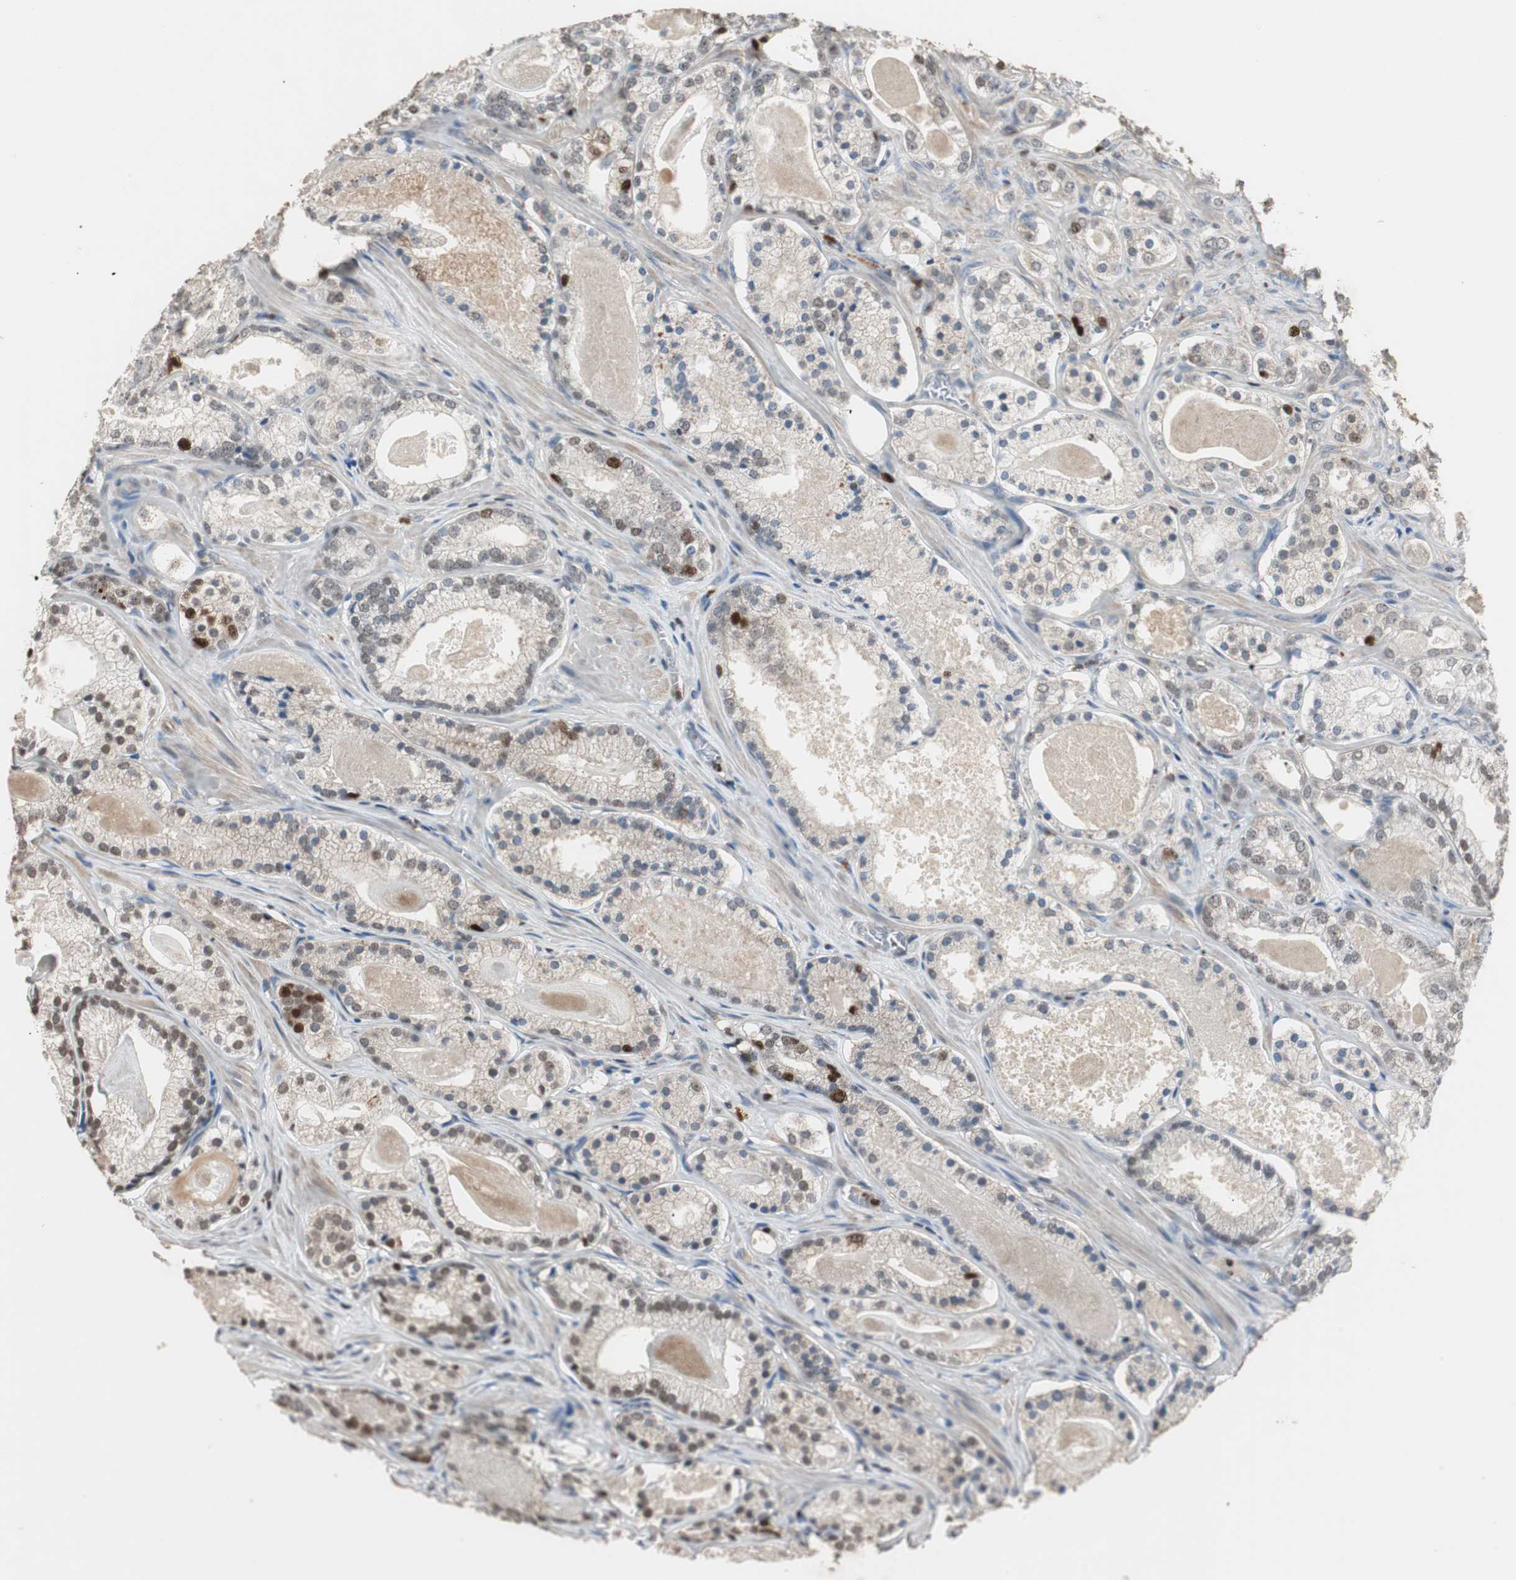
{"staining": {"intensity": "strong", "quantity": "<25%", "location": "nuclear"}, "tissue": "prostate cancer", "cell_type": "Tumor cells", "image_type": "cancer", "snomed": [{"axis": "morphology", "description": "Adenocarcinoma, Low grade"}, {"axis": "topography", "description": "Prostate"}], "caption": "This is a histology image of immunohistochemistry (IHC) staining of prostate adenocarcinoma (low-grade), which shows strong positivity in the nuclear of tumor cells.", "gene": "FEN1", "patient": {"sex": "male", "age": 59}}